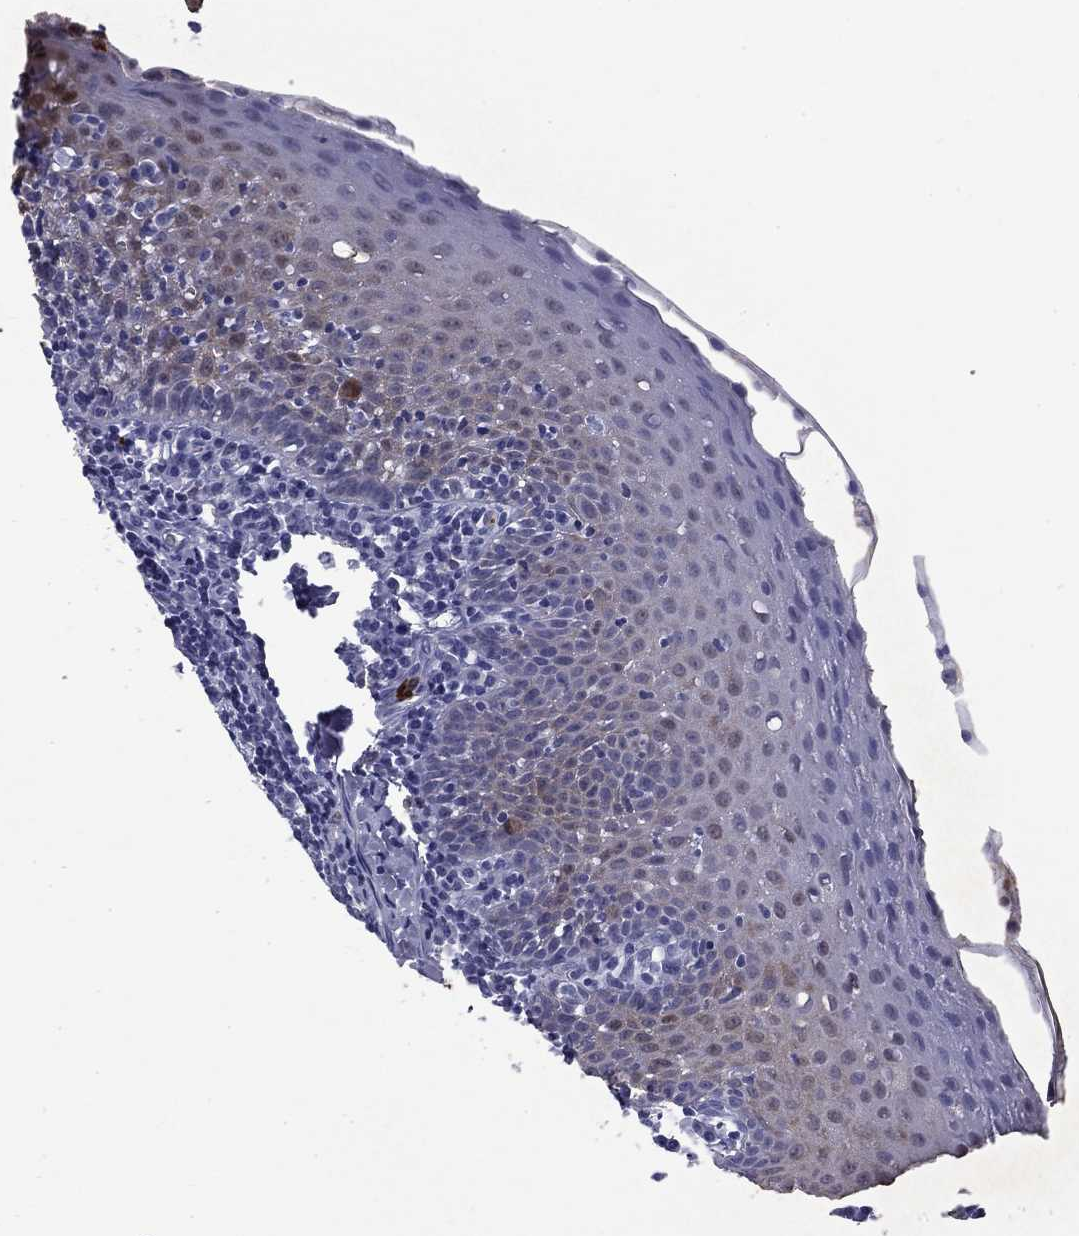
{"staining": {"intensity": "negative", "quantity": "none", "location": "none"}, "tissue": "tonsil", "cell_type": "Germinal center cells", "image_type": "normal", "snomed": [{"axis": "morphology", "description": "Normal tissue, NOS"}, {"axis": "morphology", "description": "Inflammation, NOS"}, {"axis": "topography", "description": "Tonsil"}], "caption": "IHC image of benign human tonsil stained for a protein (brown), which demonstrates no positivity in germinal center cells.", "gene": "TRIM29", "patient": {"sex": "female", "age": 31}}